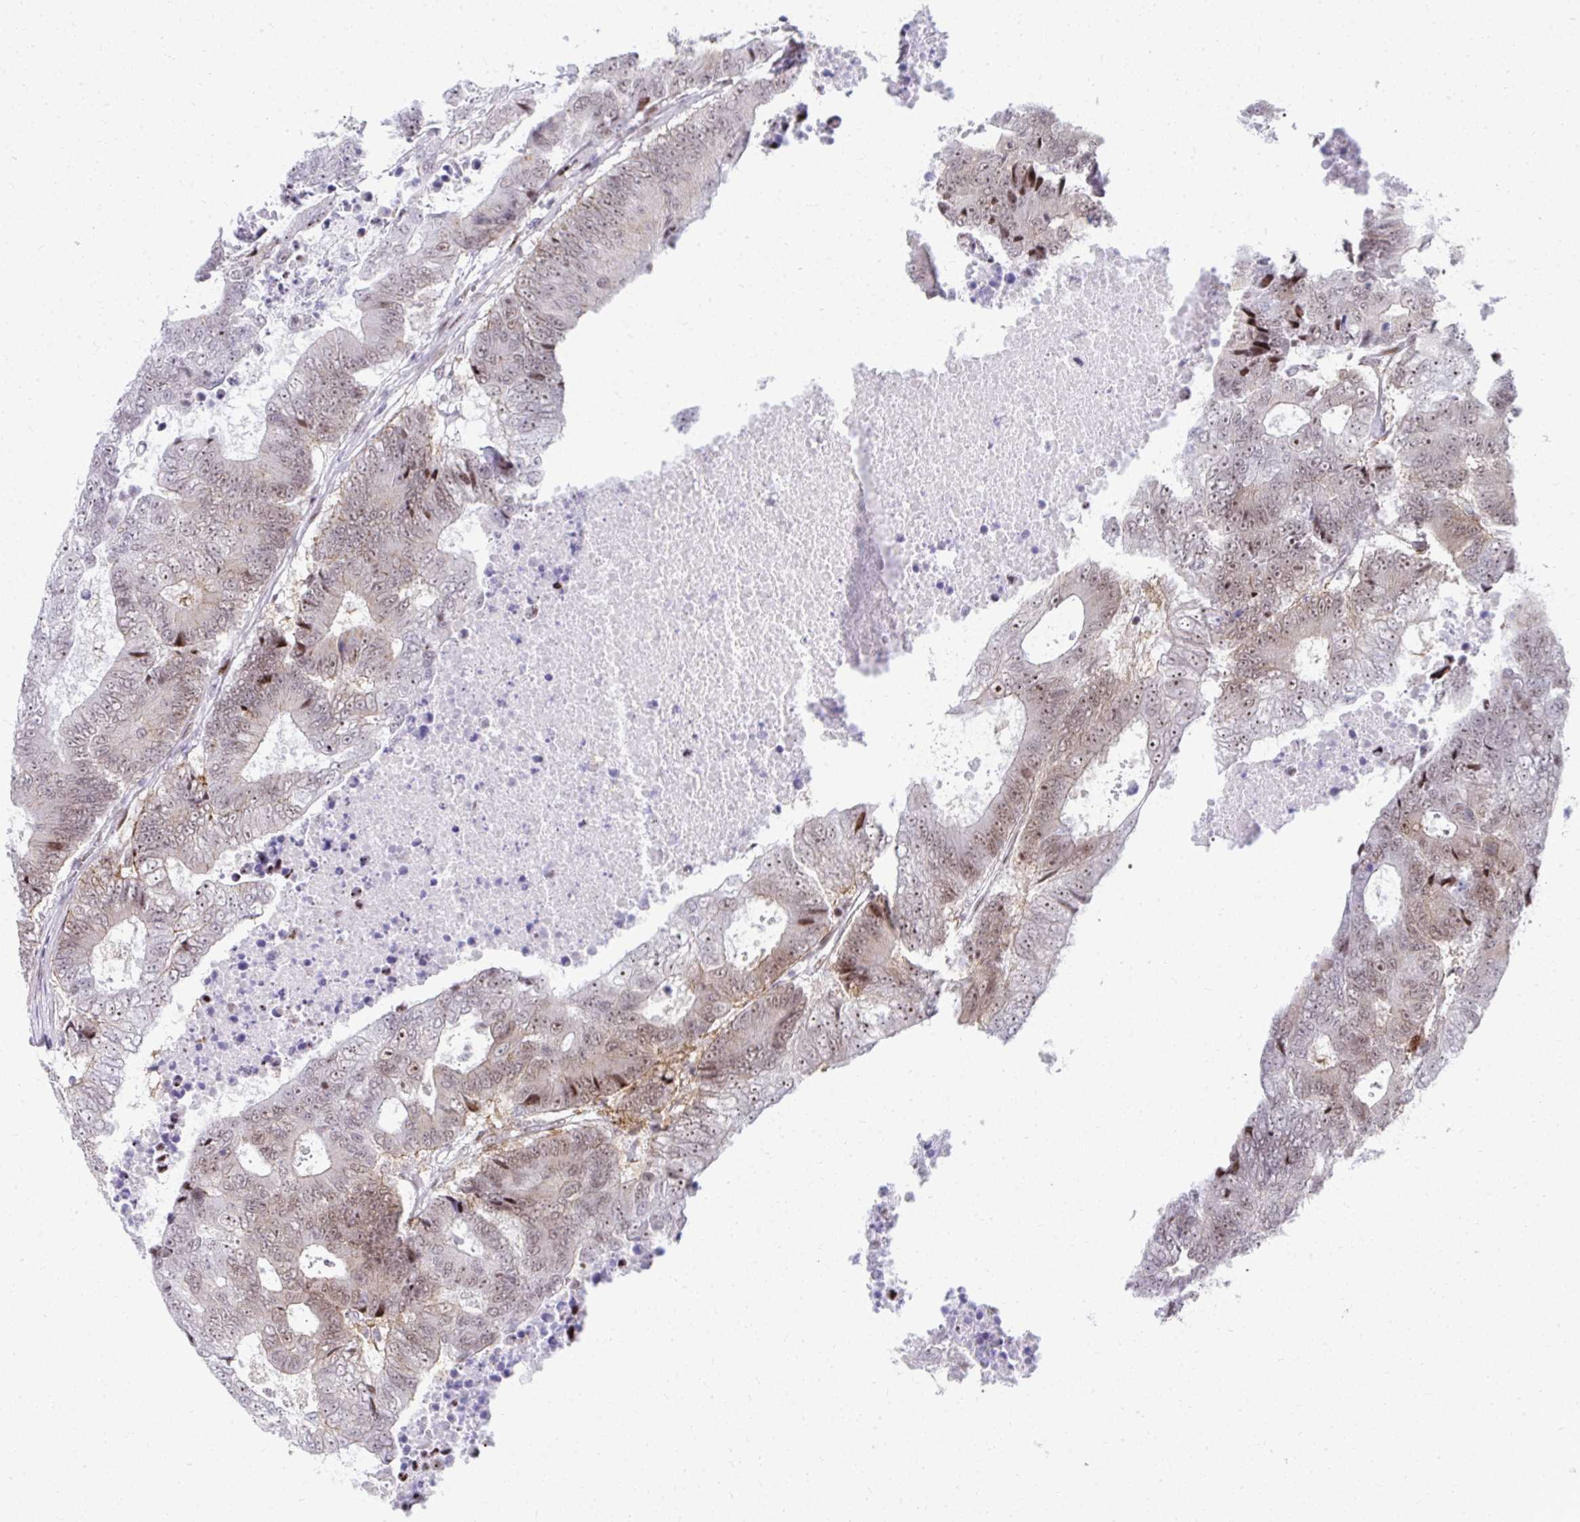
{"staining": {"intensity": "weak", "quantity": ">75%", "location": "cytoplasmic/membranous,nuclear"}, "tissue": "colorectal cancer", "cell_type": "Tumor cells", "image_type": "cancer", "snomed": [{"axis": "morphology", "description": "Adenocarcinoma, NOS"}, {"axis": "topography", "description": "Colon"}], "caption": "Brown immunohistochemical staining in adenocarcinoma (colorectal) exhibits weak cytoplasmic/membranous and nuclear staining in approximately >75% of tumor cells. The staining was performed using DAB, with brown indicating positive protein expression. Nuclei are stained blue with hematoxylin.", "gene": "GLDN", "patient": {"sex": "female", "age": 48}}